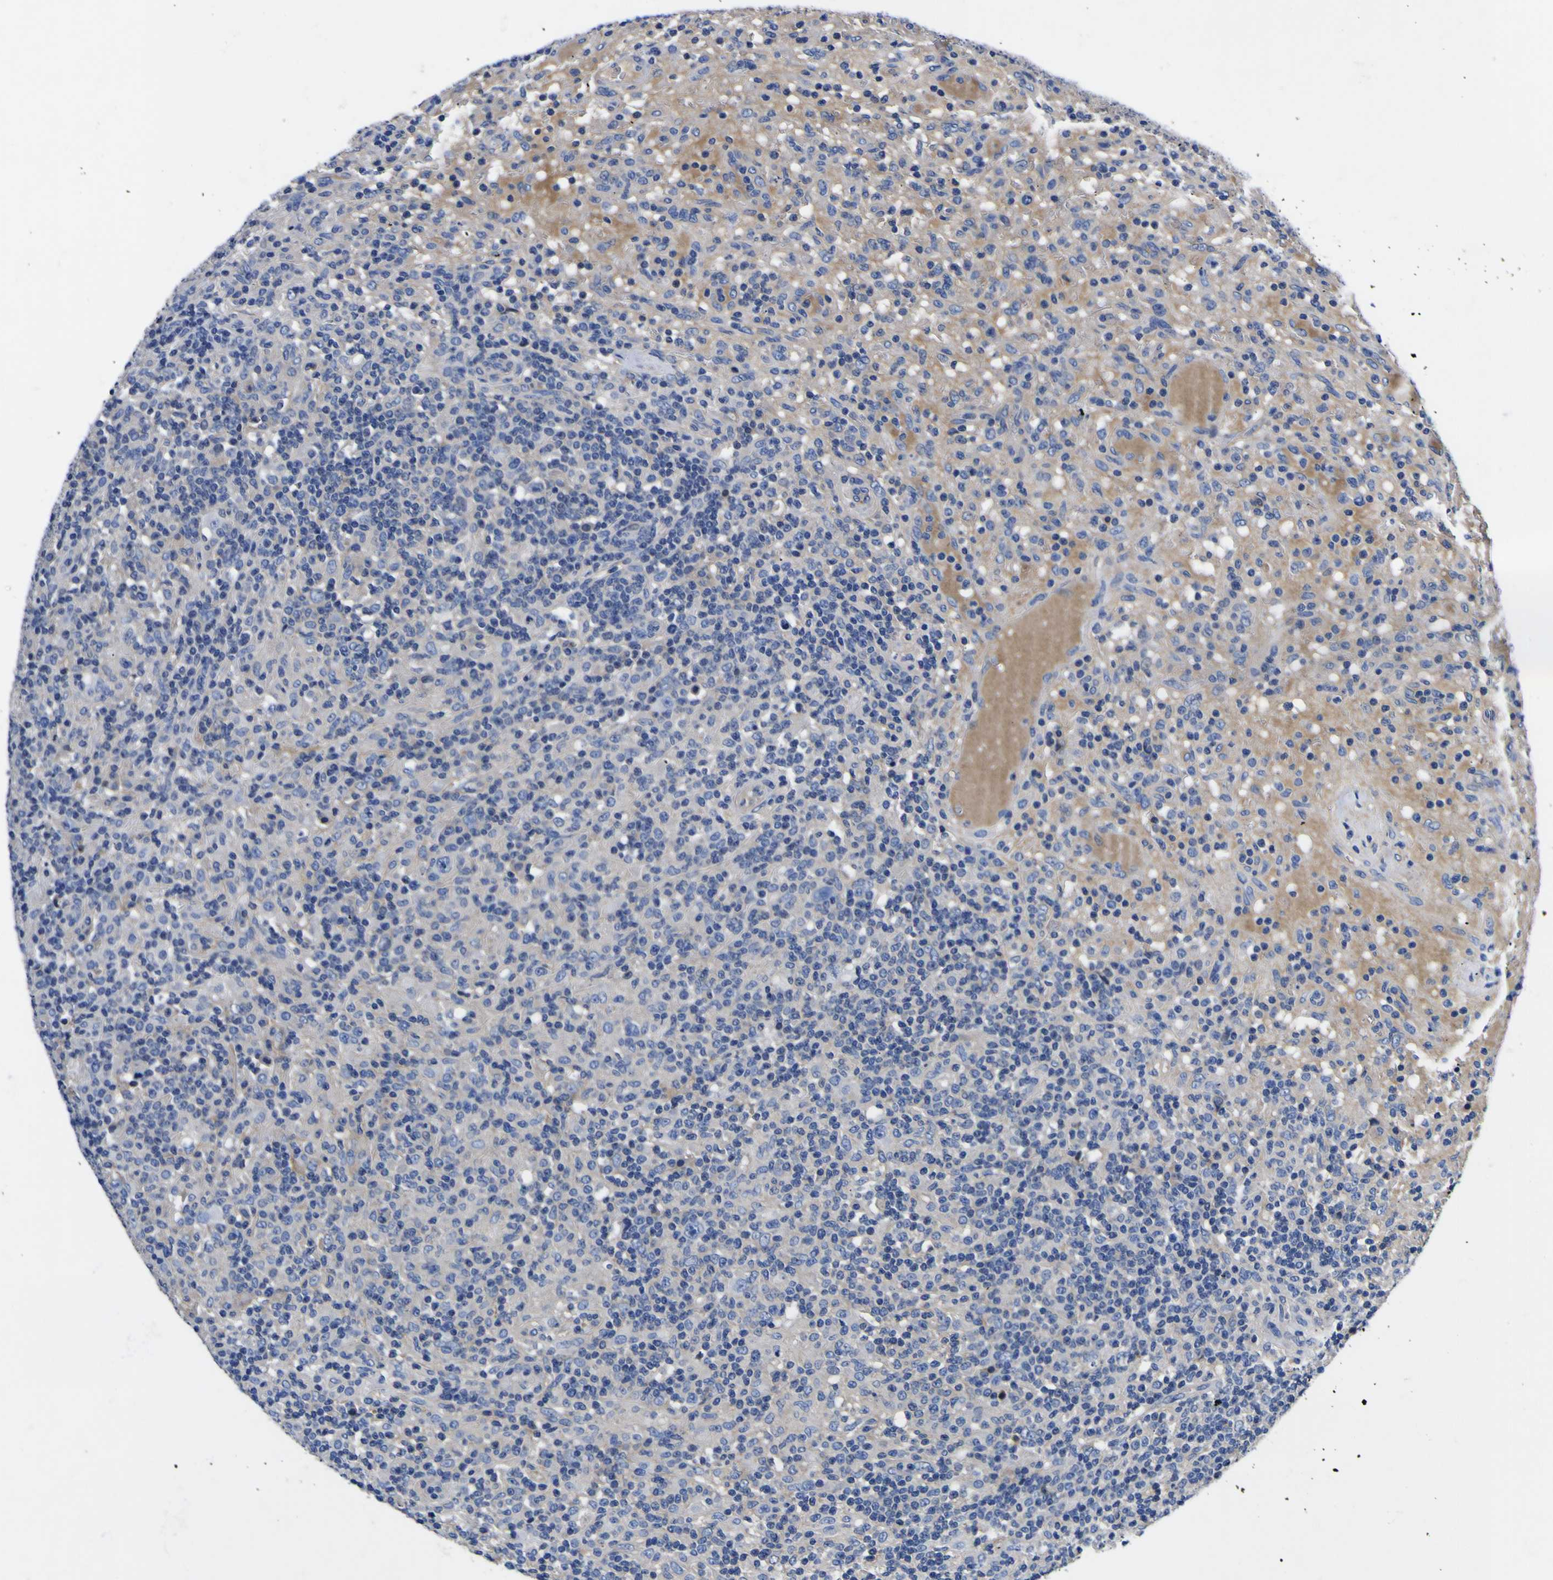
{"staining": {"intensity": "negative", "quantity": "none", "location": "none"}, "tissue": "lymphoma", "cell_type": "Tumor cells", "image_type": "cancer", "snomed": [{"axis": "morphology", "description": "Hodgkin's disease, NOS"}, {"axis": "topography", "description": "Lymph node"}], "caption": "Photomicrograph shows no protein staining in tumor cells of Hodgkin's disease tissue. (Brightfield microscopy of DAB immunohistochemistry (IHC) at high magnification).", "gene": "VASN", "patient": {"sex": "male", "age": 70}}